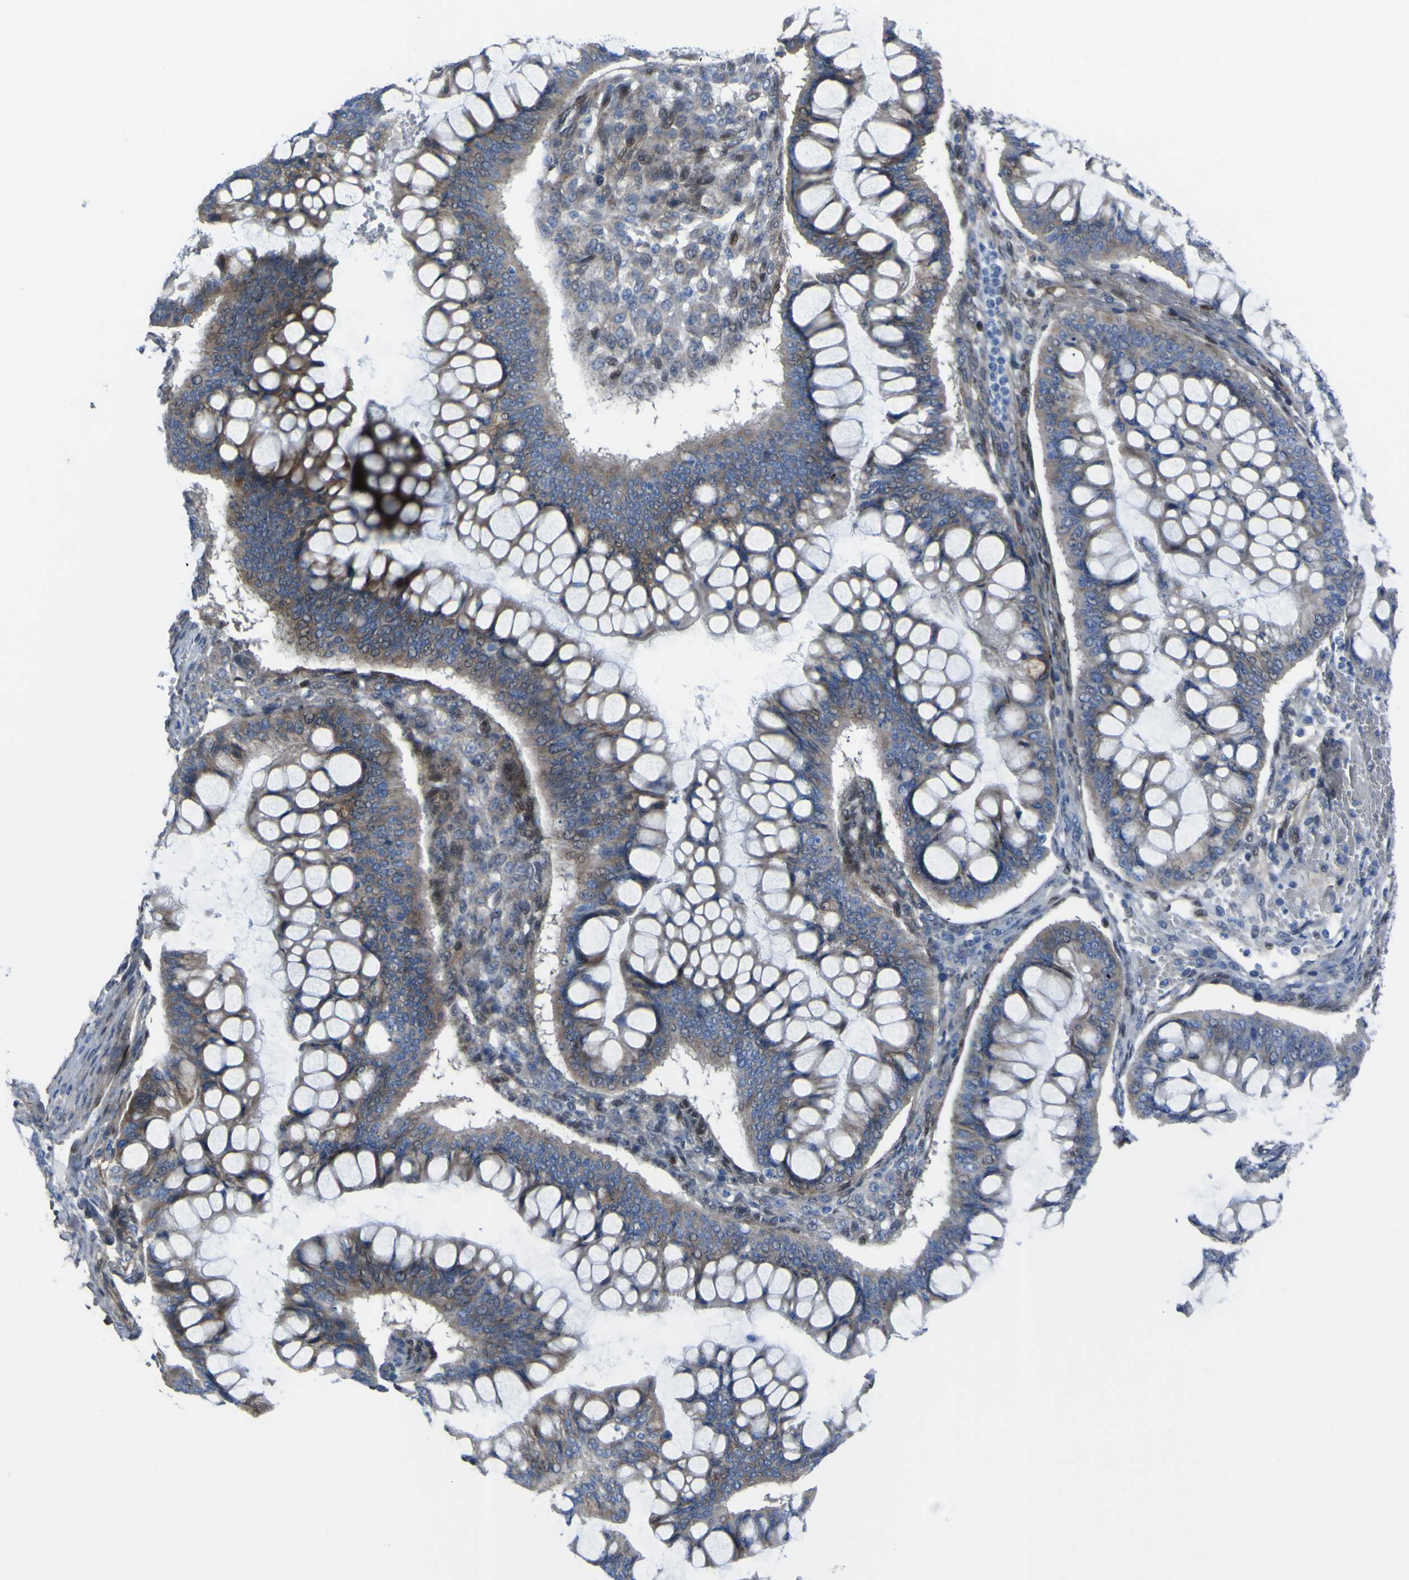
{"staining": {"intensity": "moderate", "quantity": "25%-75%", "location": "cytoplasmic/membranous"}, "tissue": "ovarian cancer", "cell_type": "Tumor cells", "image_type": "cancer", "snomed": [{"axis": "morphology", "description": "Cystadenocarcinoma, mucinous, NOS"}, {"axis": "topography", "description": "Ovary"}], "caption": "High-power microscopy captured an immunohistochemistry image of ovarian cancer, revealing moderate cytoplasmic/membranous expression in approximately 25%-75% of tumor cells.", "gene": "LRRN1", "patient": {"sex": "female", "age": 73}}